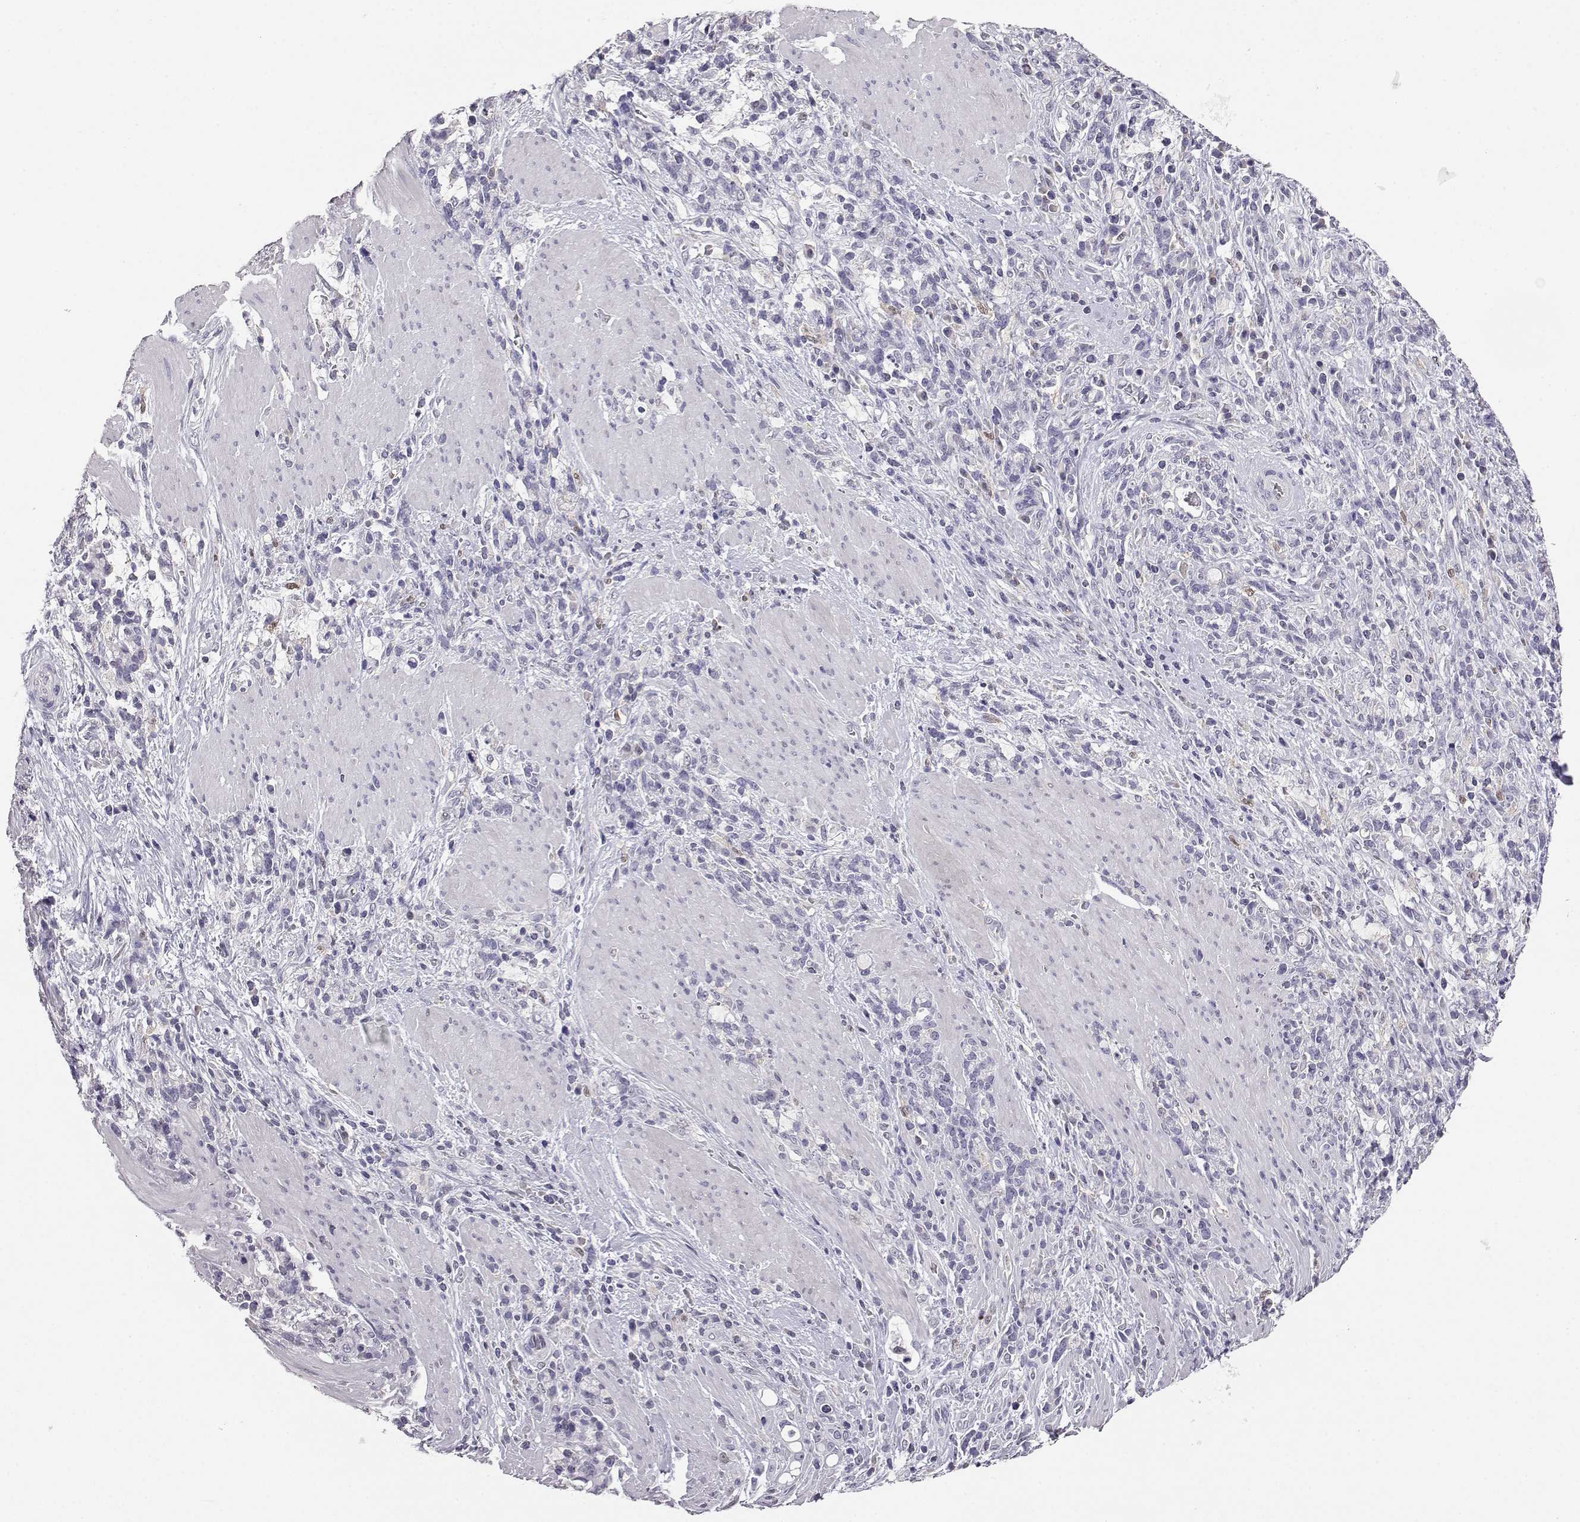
{"staining": {"intensity": "negative", "quantity": "none", "location": "none"}, "tissue": "stomach cancer", "cell_type": "Tumor cells", "image_type": "cancer", "snomed": [{"axis": "morphology", "description": "Adenocarcinoma, NOS"}, {"axis": "topography", "description": "Stomach"}], "caption": "The photomicrograph exhibits no staining of tumor cells in adenocarcinoma (stomach).", "gene": "AKR1B1", "patient": {"sex": "female", "age": 57}}